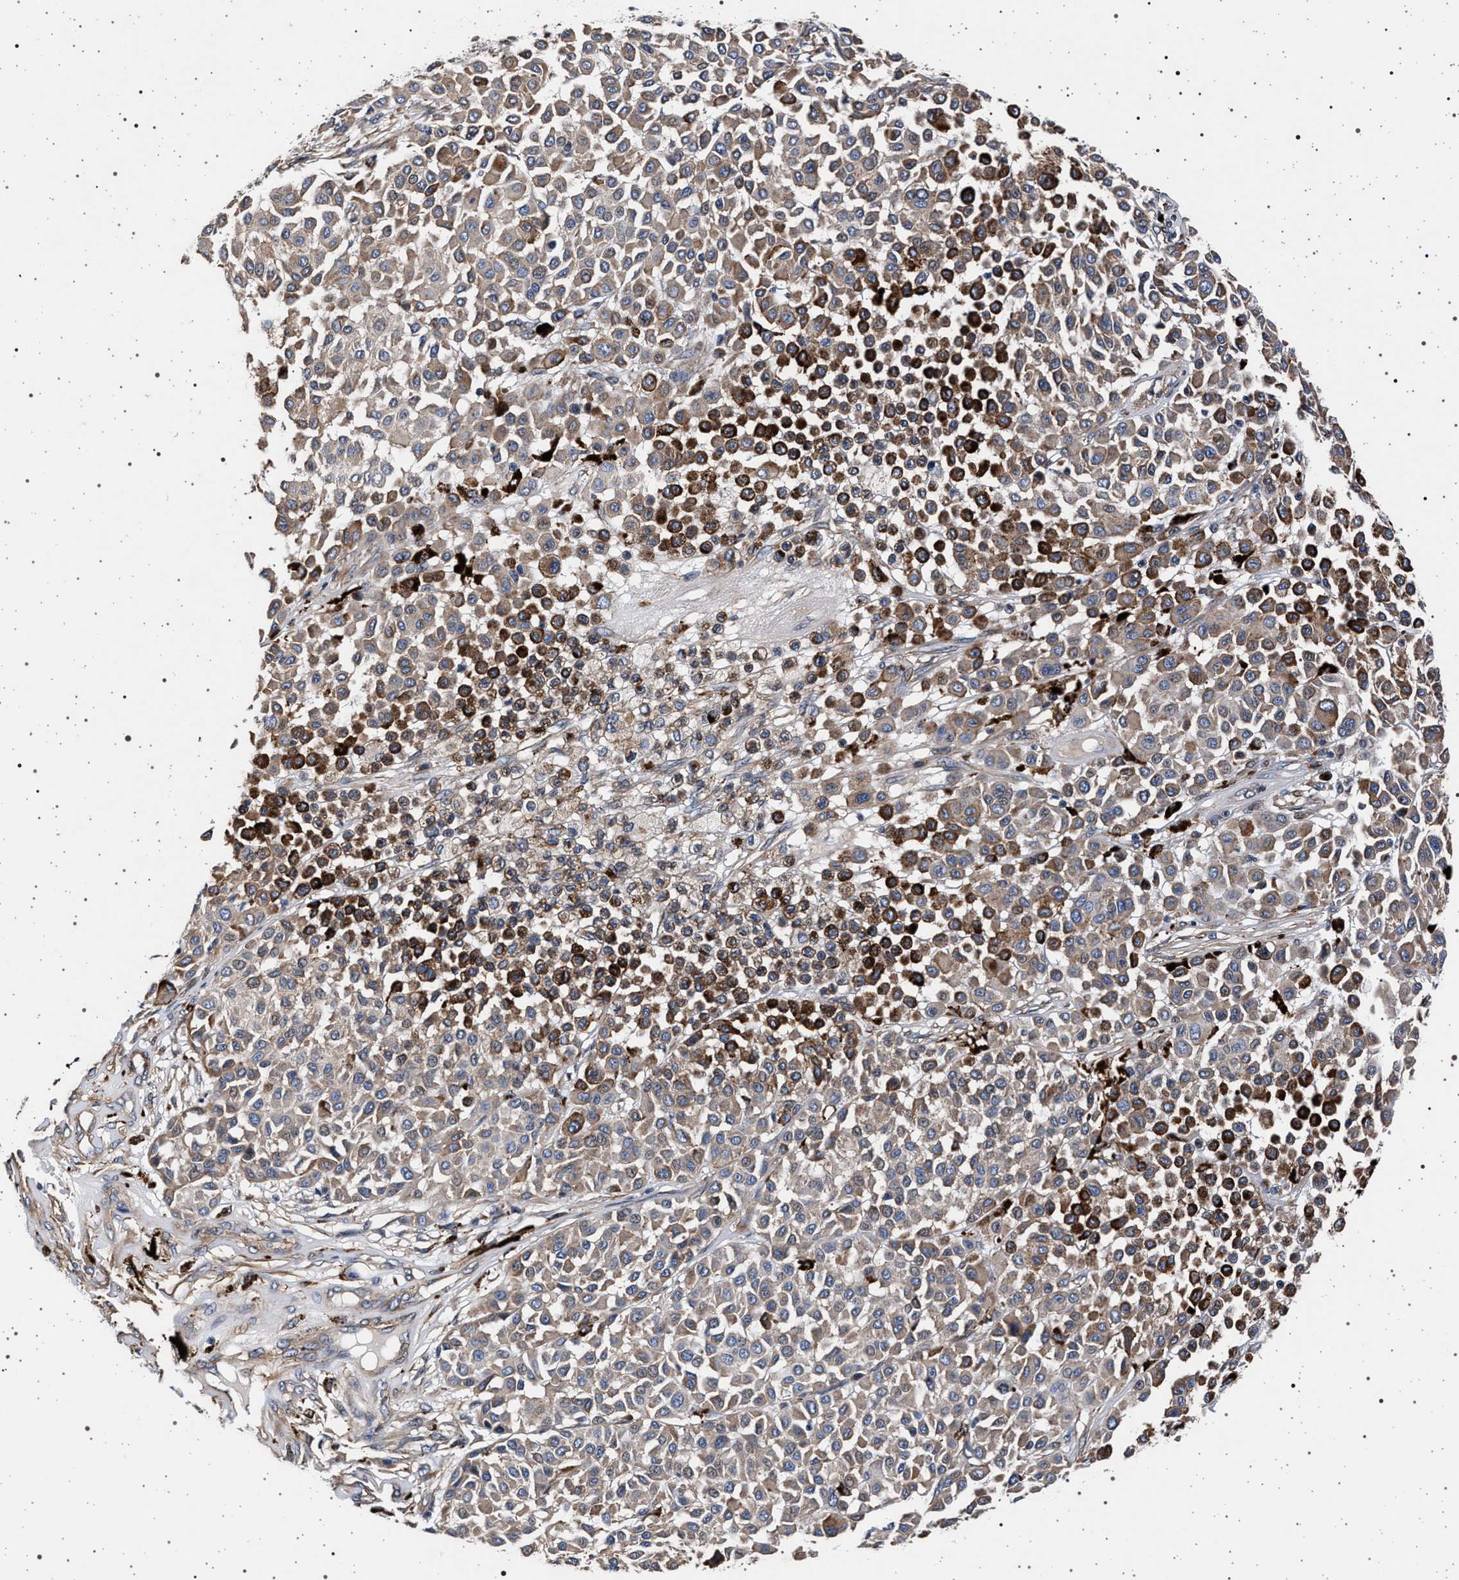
{"staining": {"intensity": "strong", "quantity": "<25%", "location": "cytoplasmic/membranous"}, "tissue": "melanoma", "cell_type": "Tumor cells", "image_type": "cancer", "snomed": [{"axis": "morphology", "description": "Malignant melanoma, Metastatic site"}, {"axis": "topography", "description": "Soft tissue"}], "caption": "Immunohistochemical staining of malignant melanoma (metastatic site) demonstrates medium levels of strong cytoplasmic/membranous expression in about <25% of tumor cells.", "gene": "KCNK6", "patient": {"sex": "male", "age": 41}}